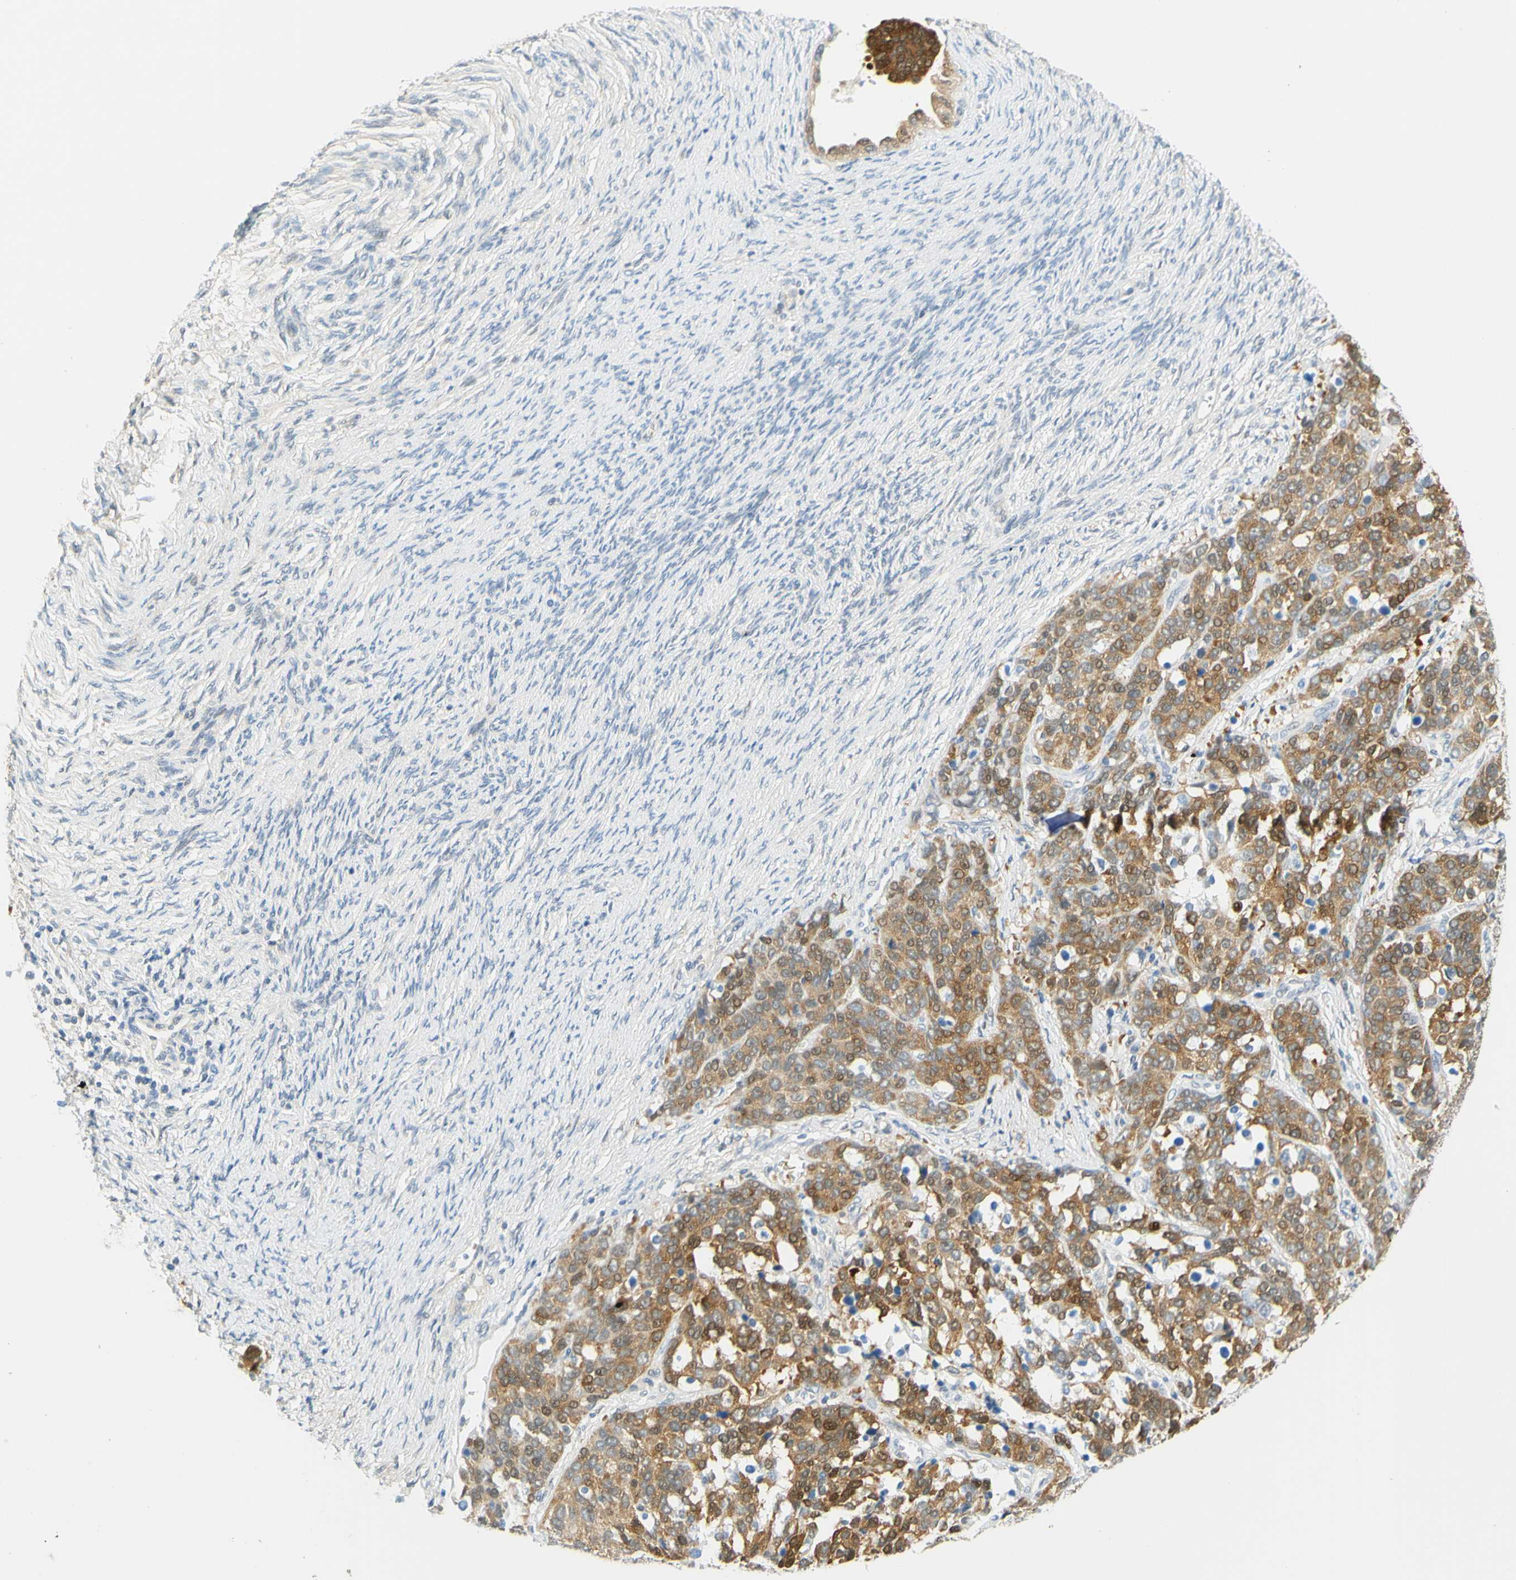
{"staining": {"intensity": "moderate", "quantity": ">75%", "location": "cytoplasmic/membranous,nuclear"}, "tissue": "ovarian cancer", "cell_type": "Tumor cells", "image_type": "cancer", "snomed": [{"axis": "morphology", "description": "Cystadenocarcinoma, serous, NOS"}, {"axis": "topography", "description": "Ovary"}], "caption": "About >75% of tumor cells in ovarian cancer (serous cystadenocarcinoma) show moderate cytoplasmic/membranous and nuclear protein positivity as visualized by brown immunohistochemical staining.", "gene": "ENTREP2", "patient": {"sex": "female", "age": 44}}